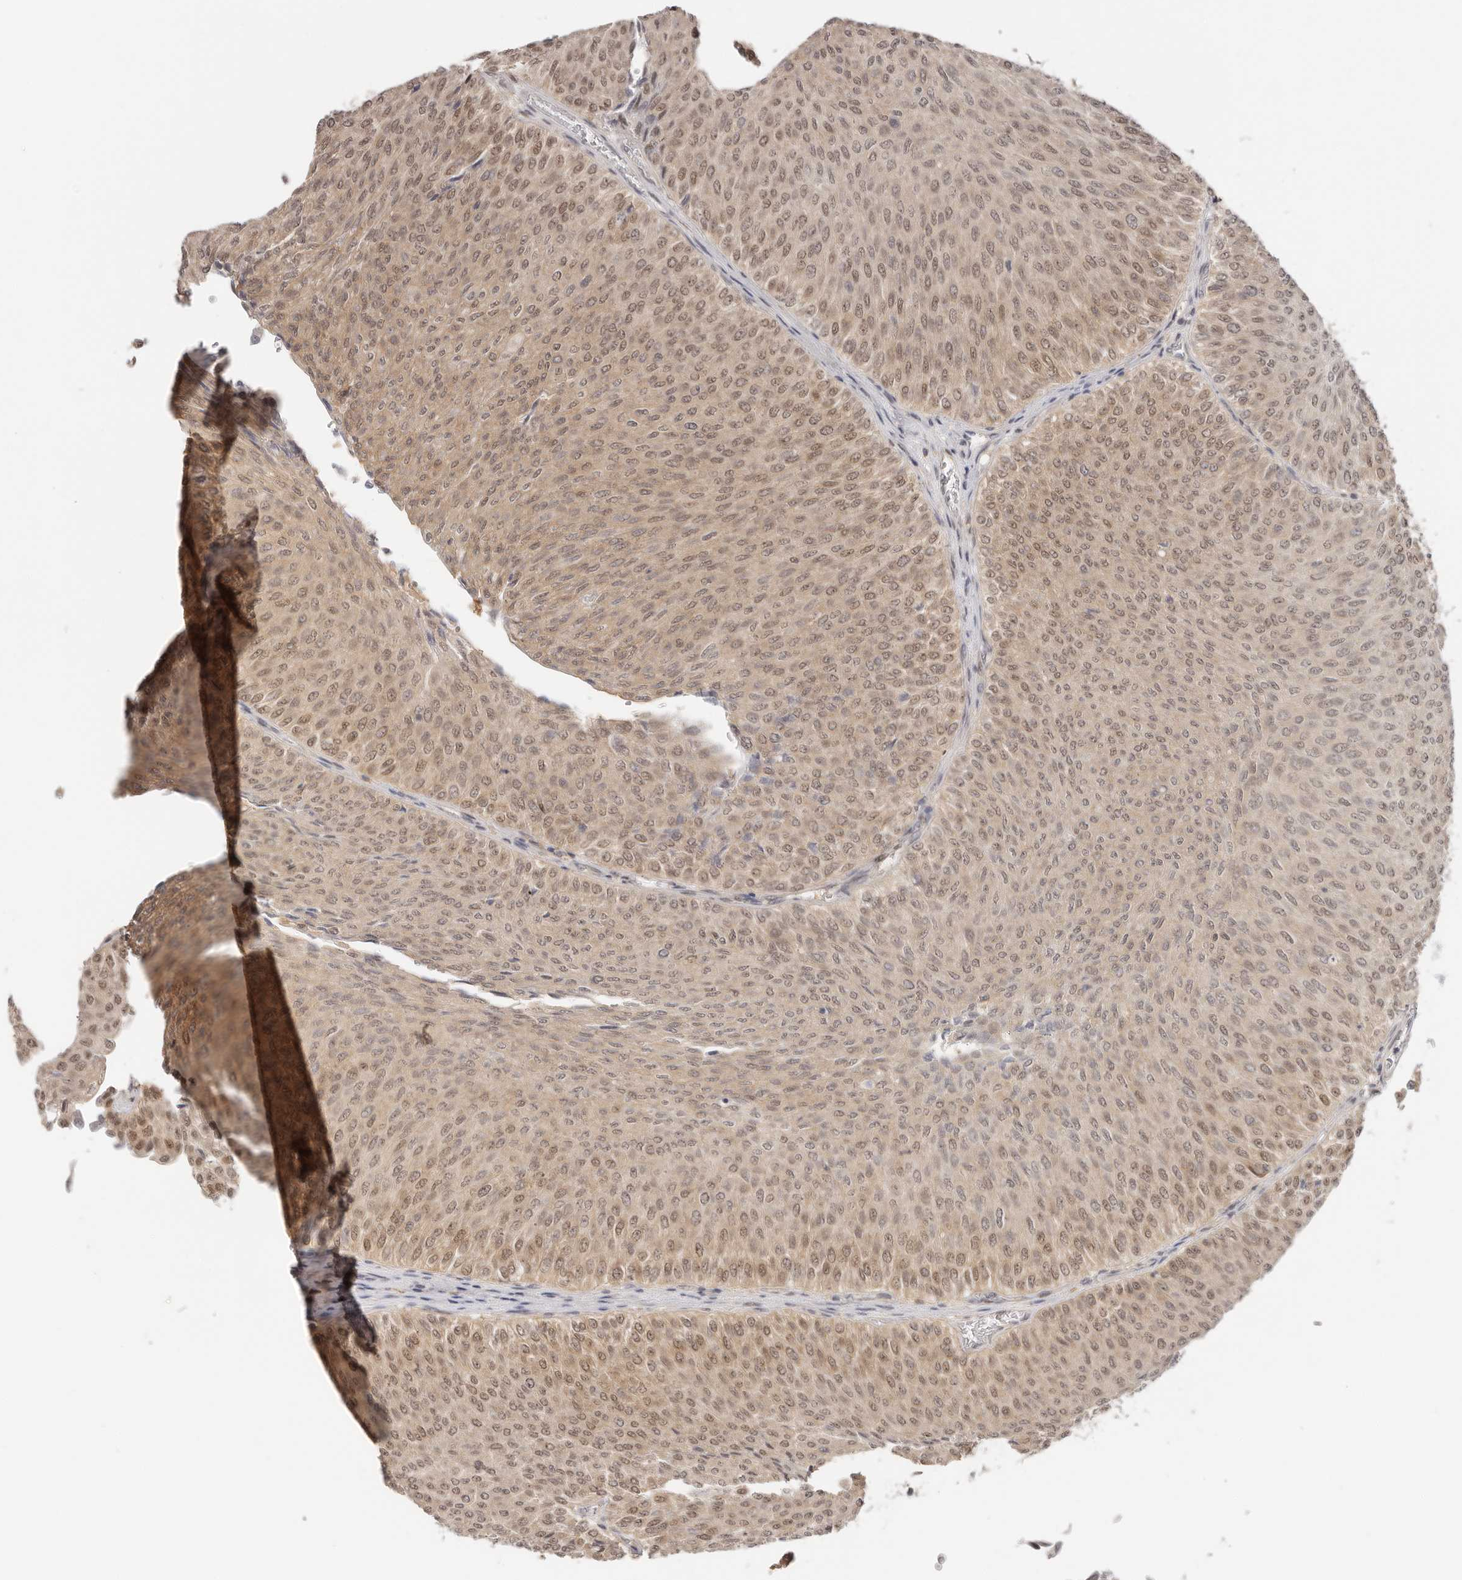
{"staining": {"intensity": "moderate", "quantity": ">75%", "location": "cytoplasmic/membranous,nuclear"}, "tissue": "urothelial cancer", "cell_type": "Tumor cells", "image_type": "cancer", "snomed": [{"axis": "morphology", "description": "Urothelial carcinoma, Low grade"}, {"axis": "topography", "description": "Urinary bladder"}], "caption": "Immunohistochemical staining of low-grade urothelial carcinoma demonstrates moderate cytoplasmic/membranous and nuclear protein expression in about >75% of tumor cells.", "gene": "LARP7", "patient": {"sex": "male", "age": 78}}